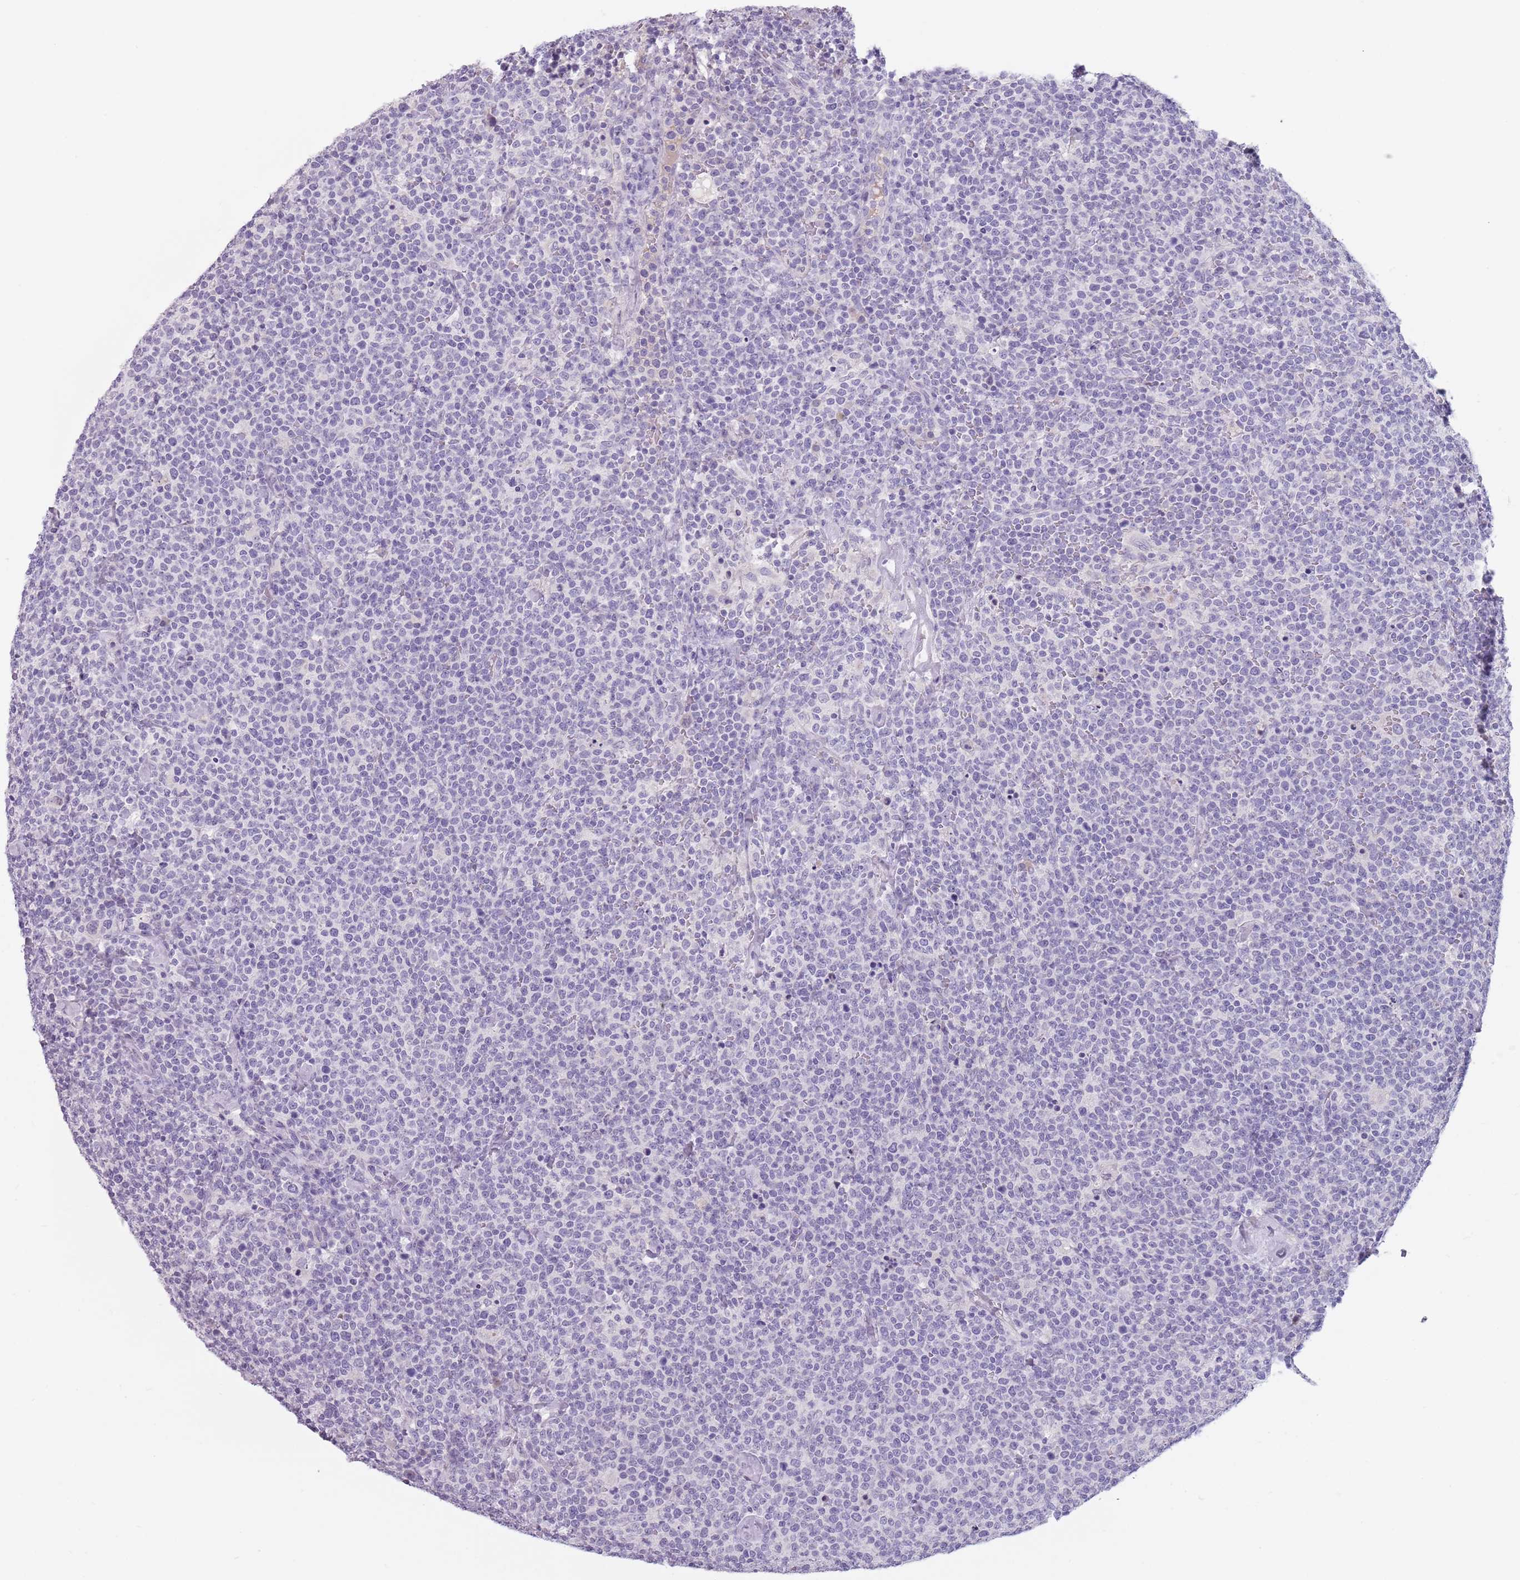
{"staining": {"intensity": "negative", "quantity": "none", "location": "none"}, "tissue": "lymphoma", "cell_type": "Tumor cells", "image_type": "cancer", "snomed": [{"axis": "morphology", "description": "Malignant lymphoma, non-Hodgkin's type, High grade"}, {"axis": "topography", "description": "Lymph node"}], "caption": "Immunohistochemical staining of high-grade malignant lymphoma, non-Hodgkin's type demonstrates no significant staining in tumor cells.", "gene": "CEP19", "patient": {"sex": "male", "age": 61}}